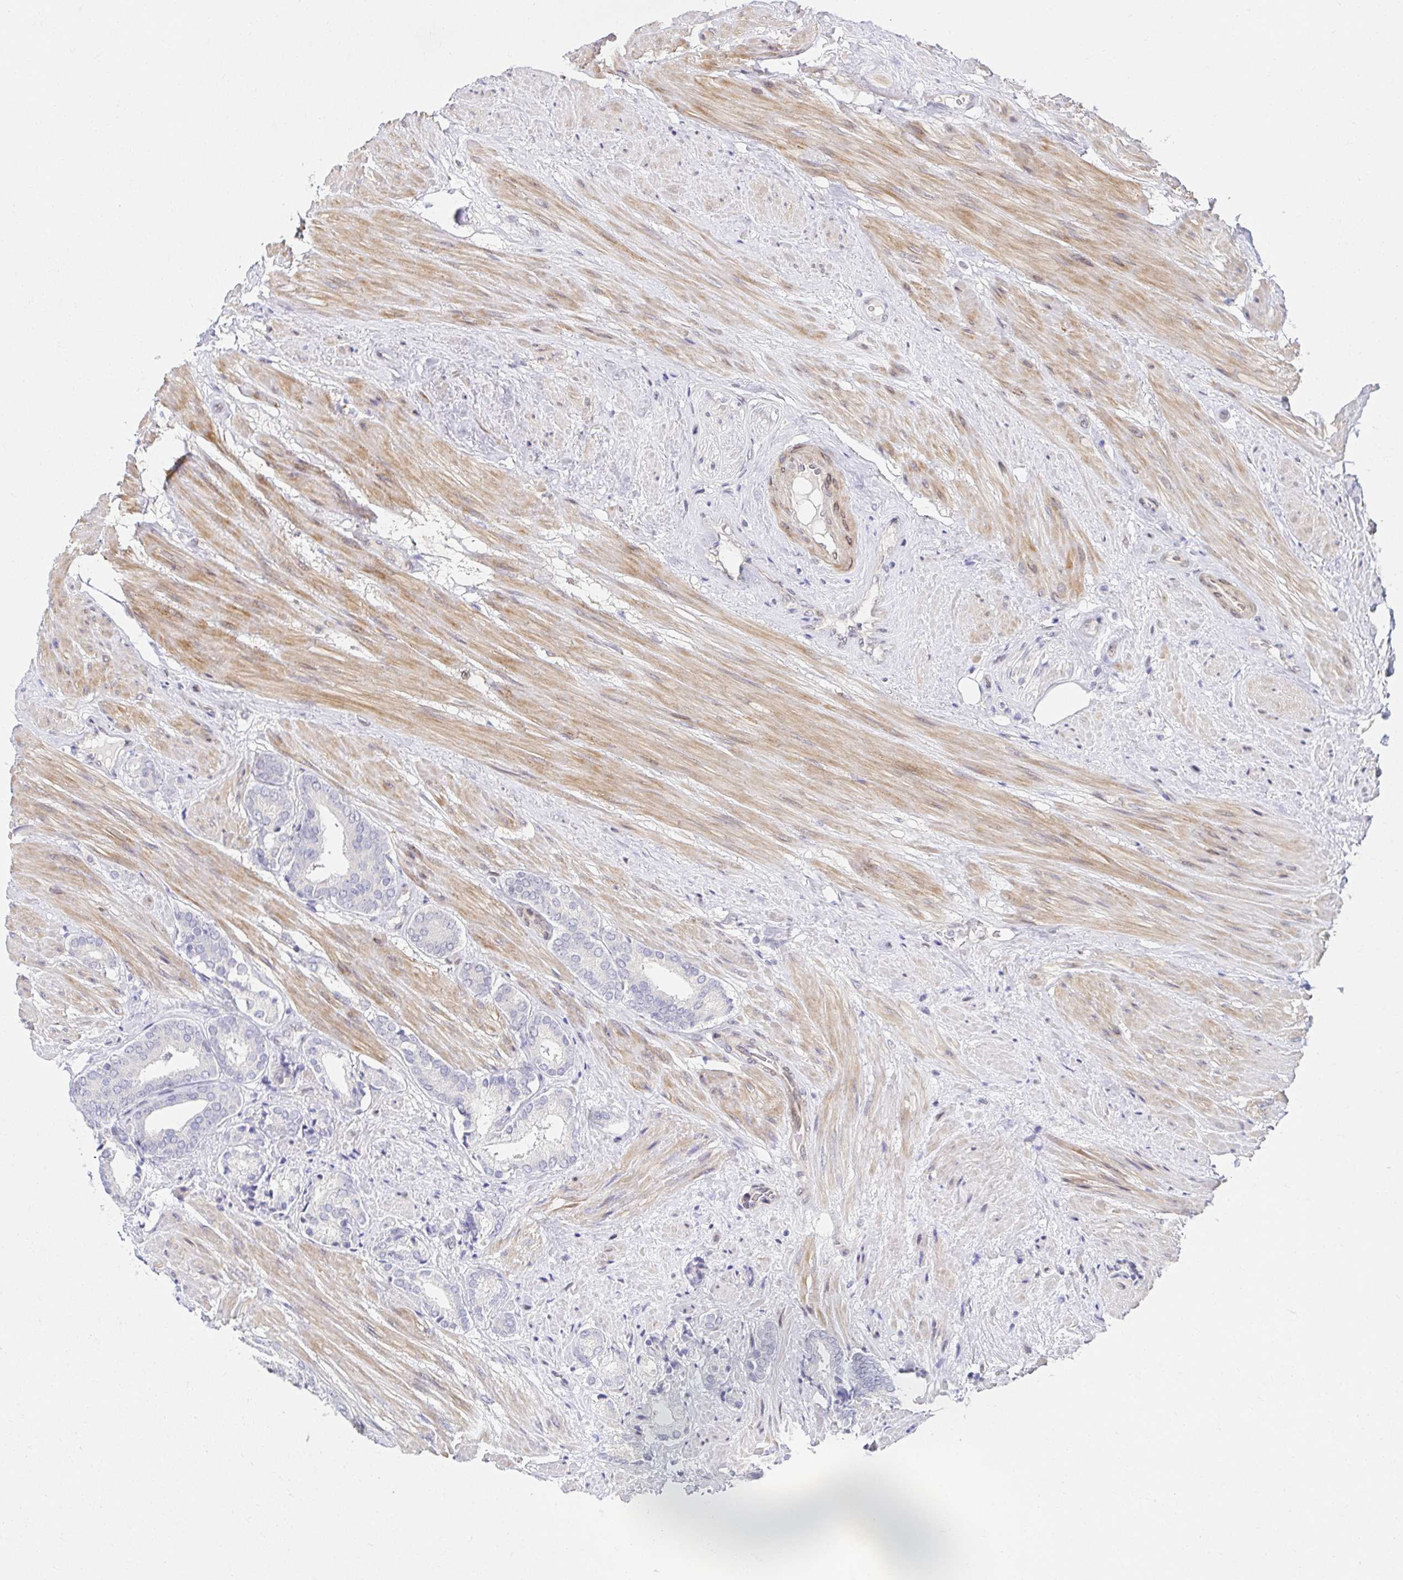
{"staining": {"intensity": "negative", "quantity": "none", "location": "none"}, "tissue": "prostate cancer", "cell_type": "Tumor cells", "image_type": "cancer", "snomed": [{"axis": "morphology", "description": "Adenocarcinoma, High grade"}, {"axis": "topography", "description": "Prostate"}], "caption": "High magnification brightfield microscopy of prostate cancer stained with DAB (3,3'-diaminobenzidine) (brown) and counterstained with hematoxylin (blue): tumor cells show no significant expression.", "gene": "AKAP14", "patient": {"sex": "male", "age": 56}}